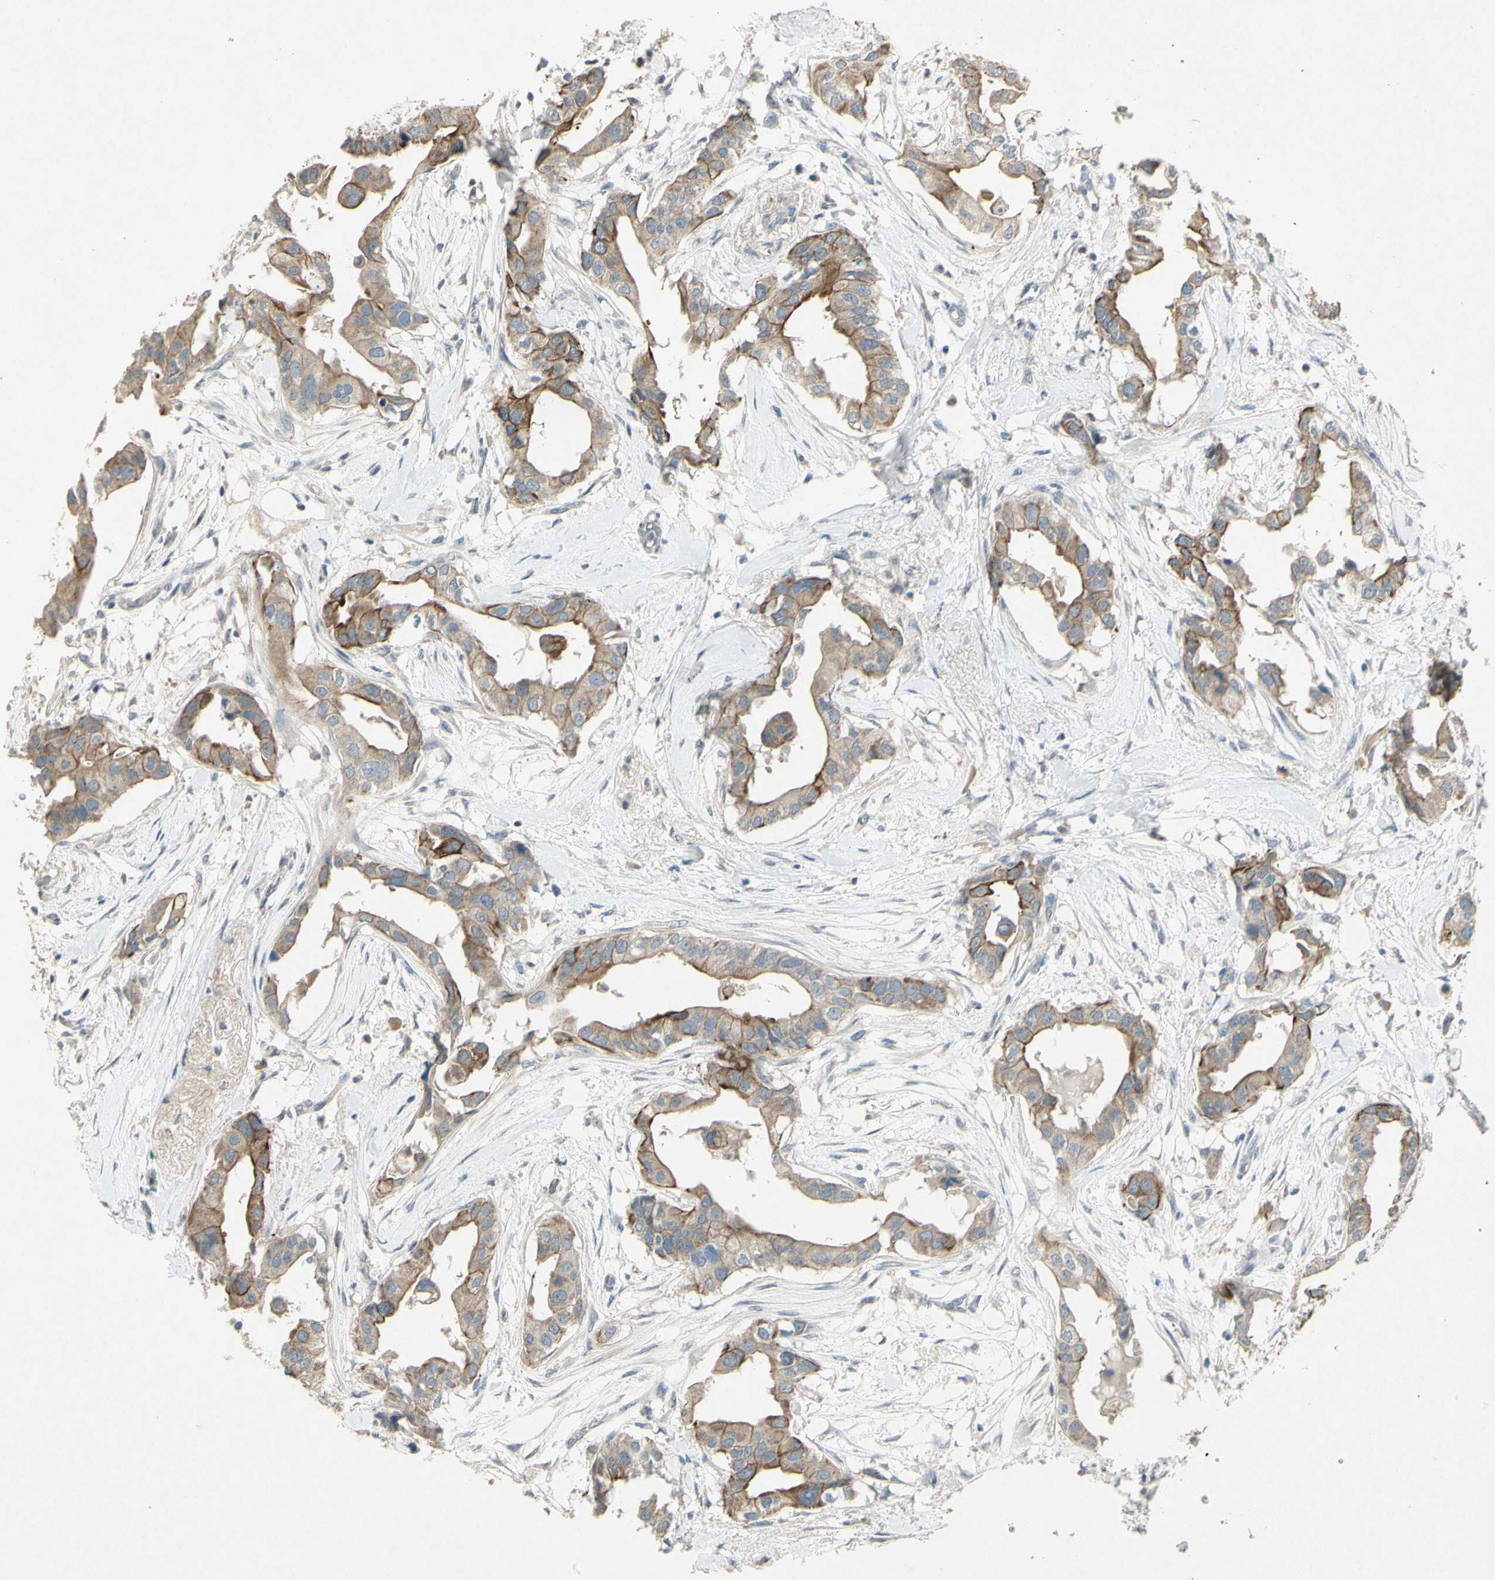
{"staining": {"intensity": "moderate", "quantity": ">75%", "location": "cytoplasmic/membranous"}, "tissue": "breast cancer", "cell_type": "Tumor cells", "image_type": "cancer", "snomed": [{"axis": "morphology", "description": "Duct carcinoma"}, {"axis": "topography", "description": "Breast"}], "caption": "Protein expression analysis of breast cancer (intraductal carcinoma) displays moderate cytoplasmic/membranous staining in approximately >75% of tumor cells. (IHC, brightfield microscopy, high magnification).", "gene": "TIMM21", "patient": {"sex": "female", "age": 40}}